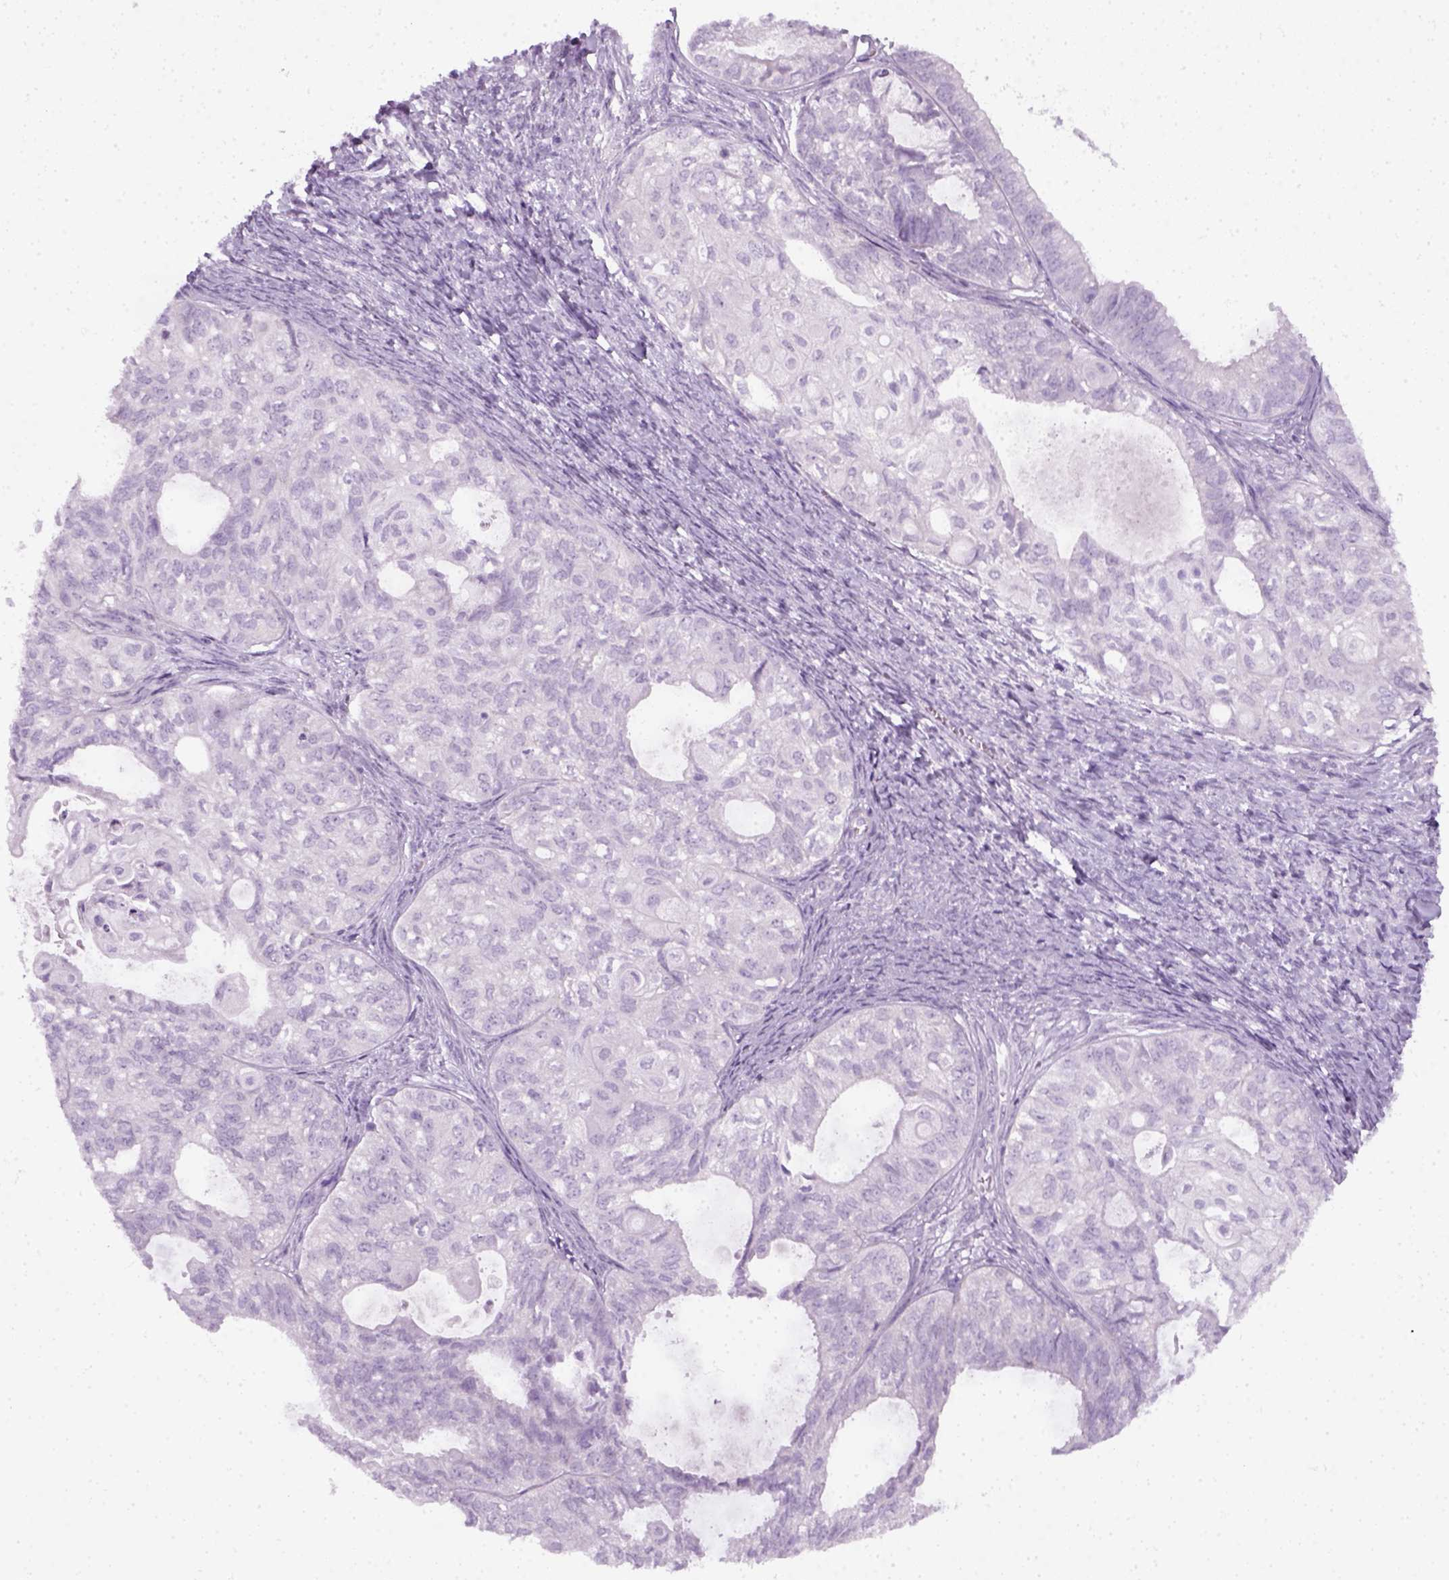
{"staining": {"intensity": "negative", "quantity": "none", "location": "none"}, "tissue": "ovarian cancer", "cell_type": "Tumor cells", "image_type": "cancer", "snomed": [{"axis": "morphology", "description": "Carcinoma, endometroid"}, {"axis": "topography", "description": "Ovary"}], "caption": "IHC micrograph of endometroid carcinoma (ovarian) stained for a protein (brown), which demonstrates no positivity in tumor cells.", "gene": "SLC12A5", "patient": {"sex": "female", "age": 64}}